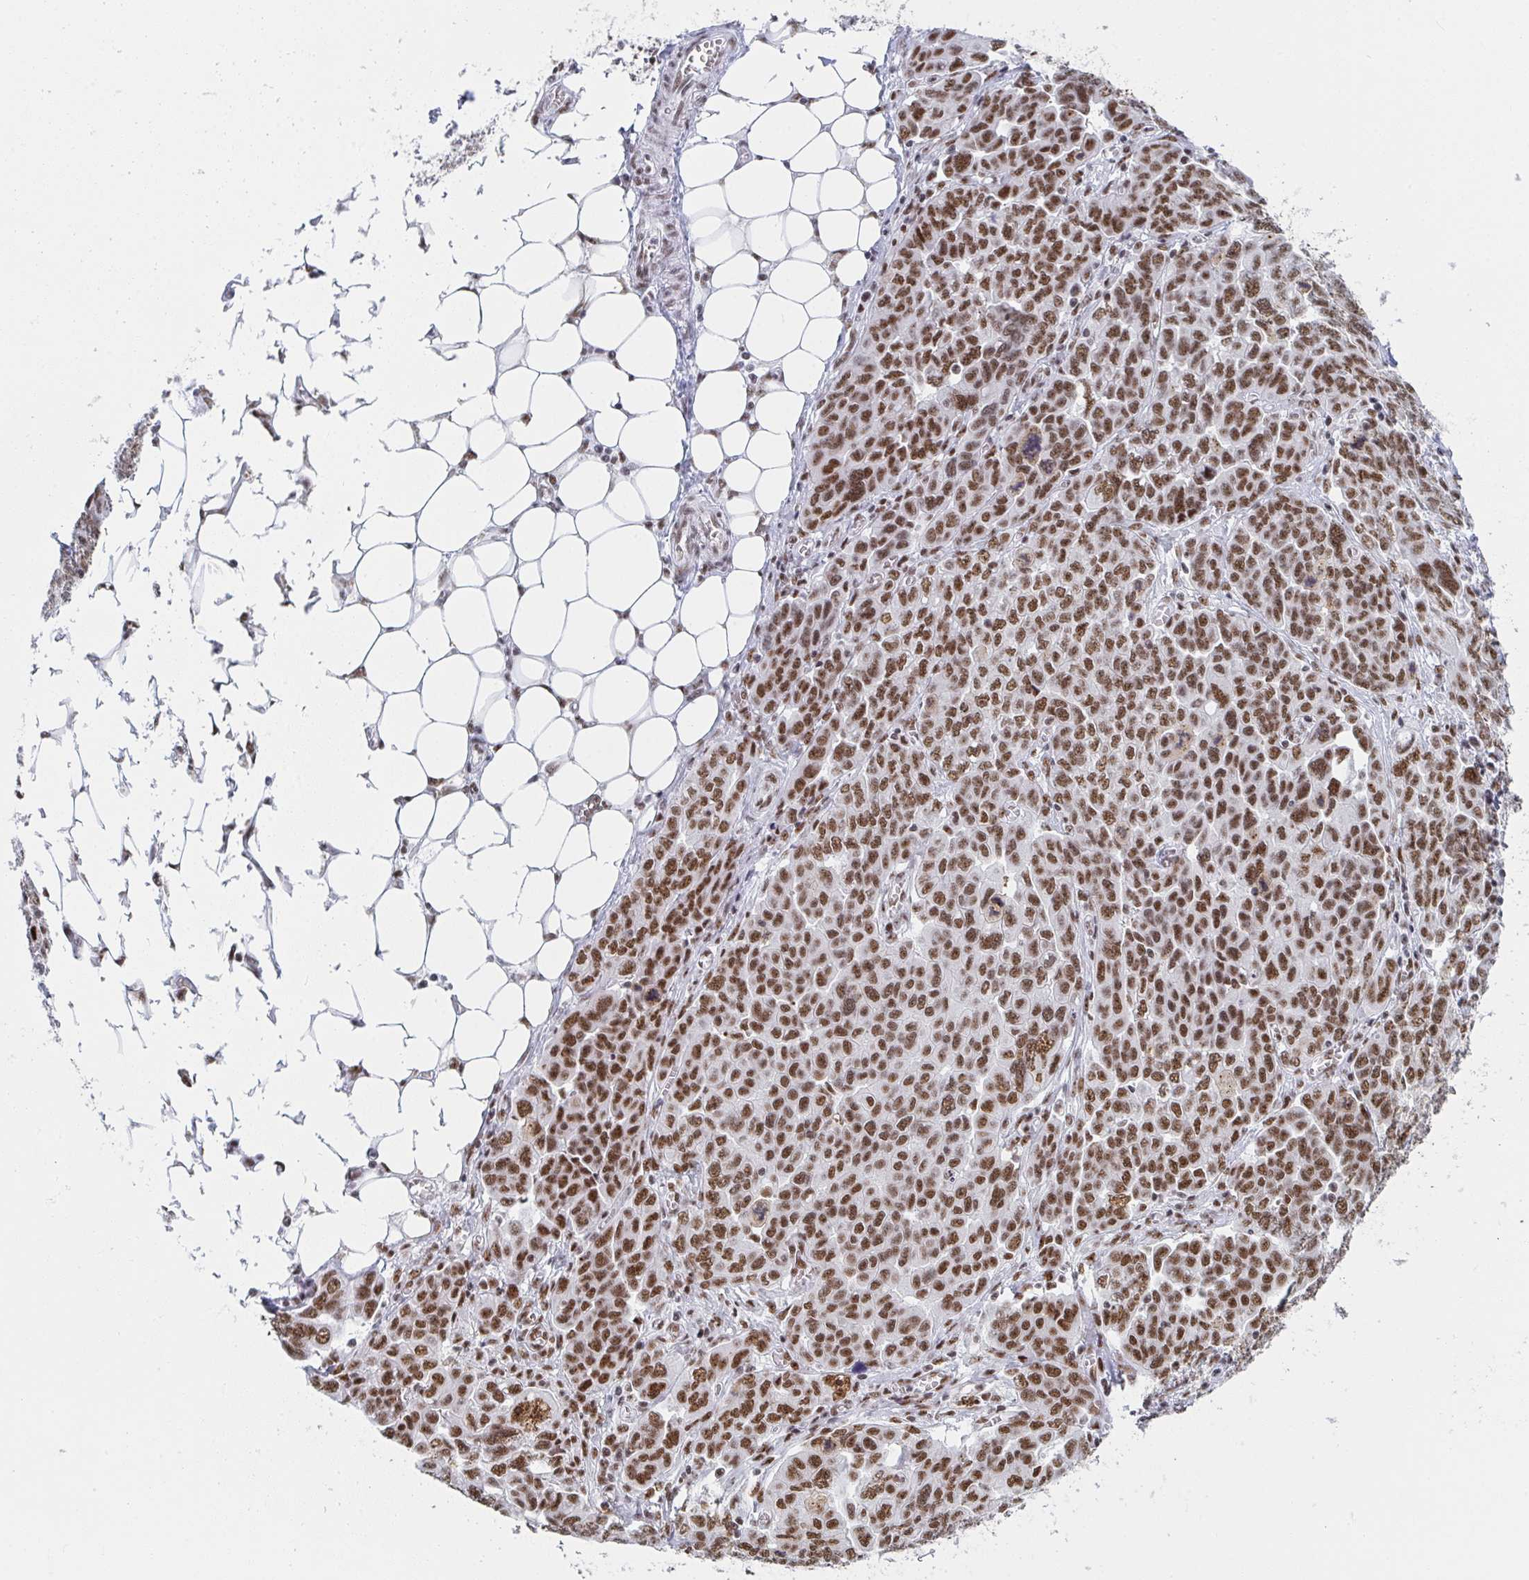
{"staining": {"intensity": "moderate", "quantity": ">75%", "location": "nuclear"}, "tissue": "ovarian cancer", "cell_type": "Tumor cells", "image_type": "cancer", "snomed": [{"axis": "morphology", "description": "Cystadenocarcinoma, serous, NOS"}, {"axis": "topography", "description": "Ovary"}], "caption": "Immunohistochemistry (IHC) image of neoplastic tissue: ovarian serous cystadenocarcinoma stained using IHC demonstrates medium levels of moderate protein expression localized specifically in the nuclear of tumor cells, appearing as a nuclear brown color.", "gene": "SNRNP70", "patient": {"sex": "female", "age": 59}}